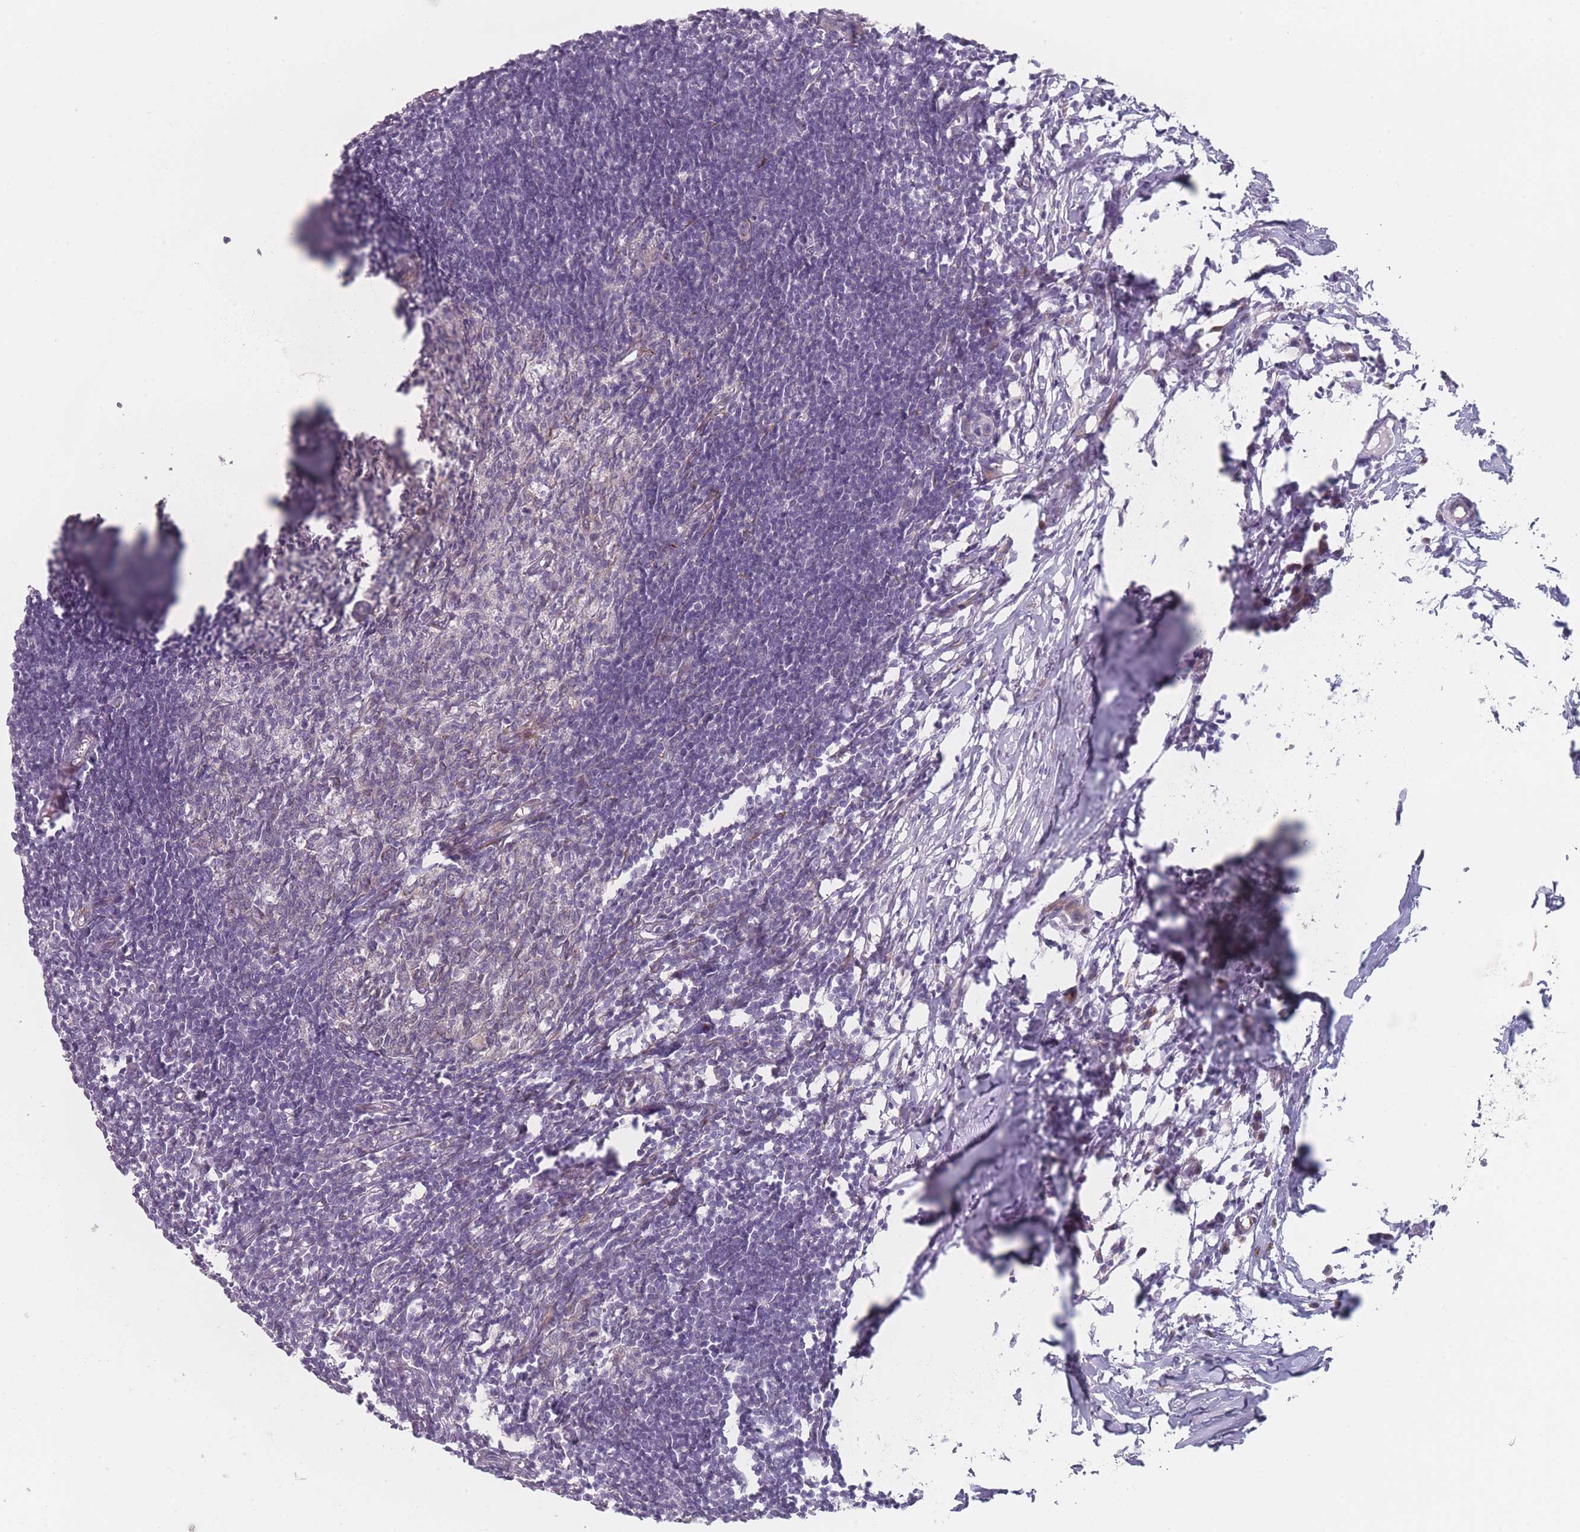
{"staining": {"intensity": "negative", "quantity": "none", "location": "none"}, "tissue": "lymph node", "cell_type": "Germinal center cells", "image_type": "normal", "snomed": [{"axis": "morphology", "description": "Normal tissue, NOS"}, {"axis": "morphology", "description": "Malignant melanoma, Metastatic site"}, {"axis": "topography", "description": "Lymph node"}], "caption": "Micrograph shows no protein staining in germinal center cells of normal lymph node. The staining is performed using DAB (3,3'-diaminobenzidine) brown chromogen with nuclei counter-stained in using hematoxylin.", "gene": "RNF4", "patient": {"sex": "male", "age": 41}}